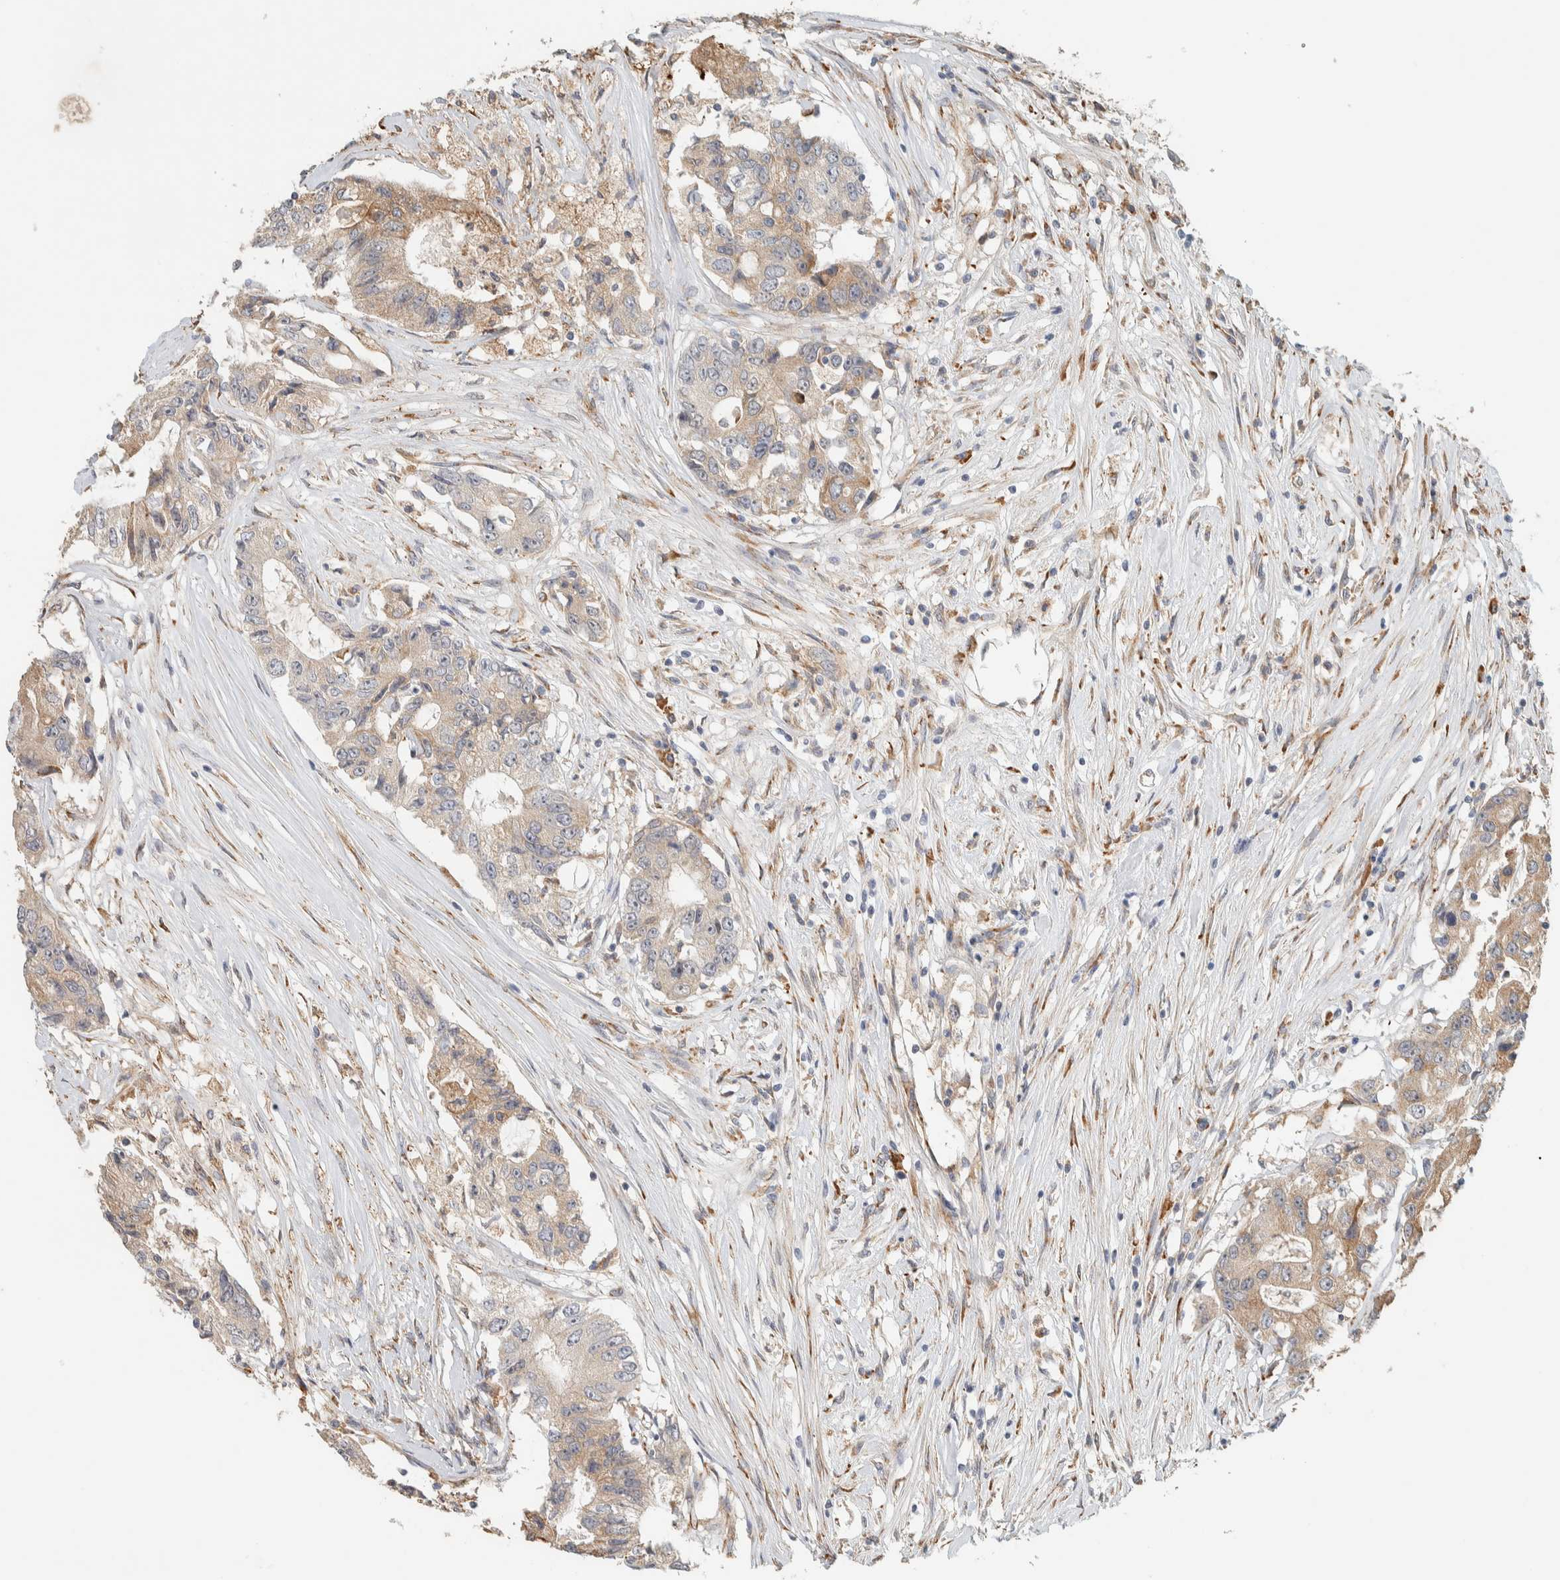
{"staining": {"intensity": "weak", "quantity": ">75%", "location": "cytoplasmic/membranous"}, "tissue": "colorectal cancer", "cell_type": "Tumor cells", "image_type": "cancer", "snomed": [{"axis": "morphology", "description": "Adenocarcinoma, NOS"}, {"axis": "topography", "description": "Colon"}], "caption": "Tumor cells exhibit weak cytoplasmic/membranous positivity in approximately >75% of cells in colorectal adenocarcinoma.", "gene": "KLHL40", "patient": {"sex": "female", "age": 77}}